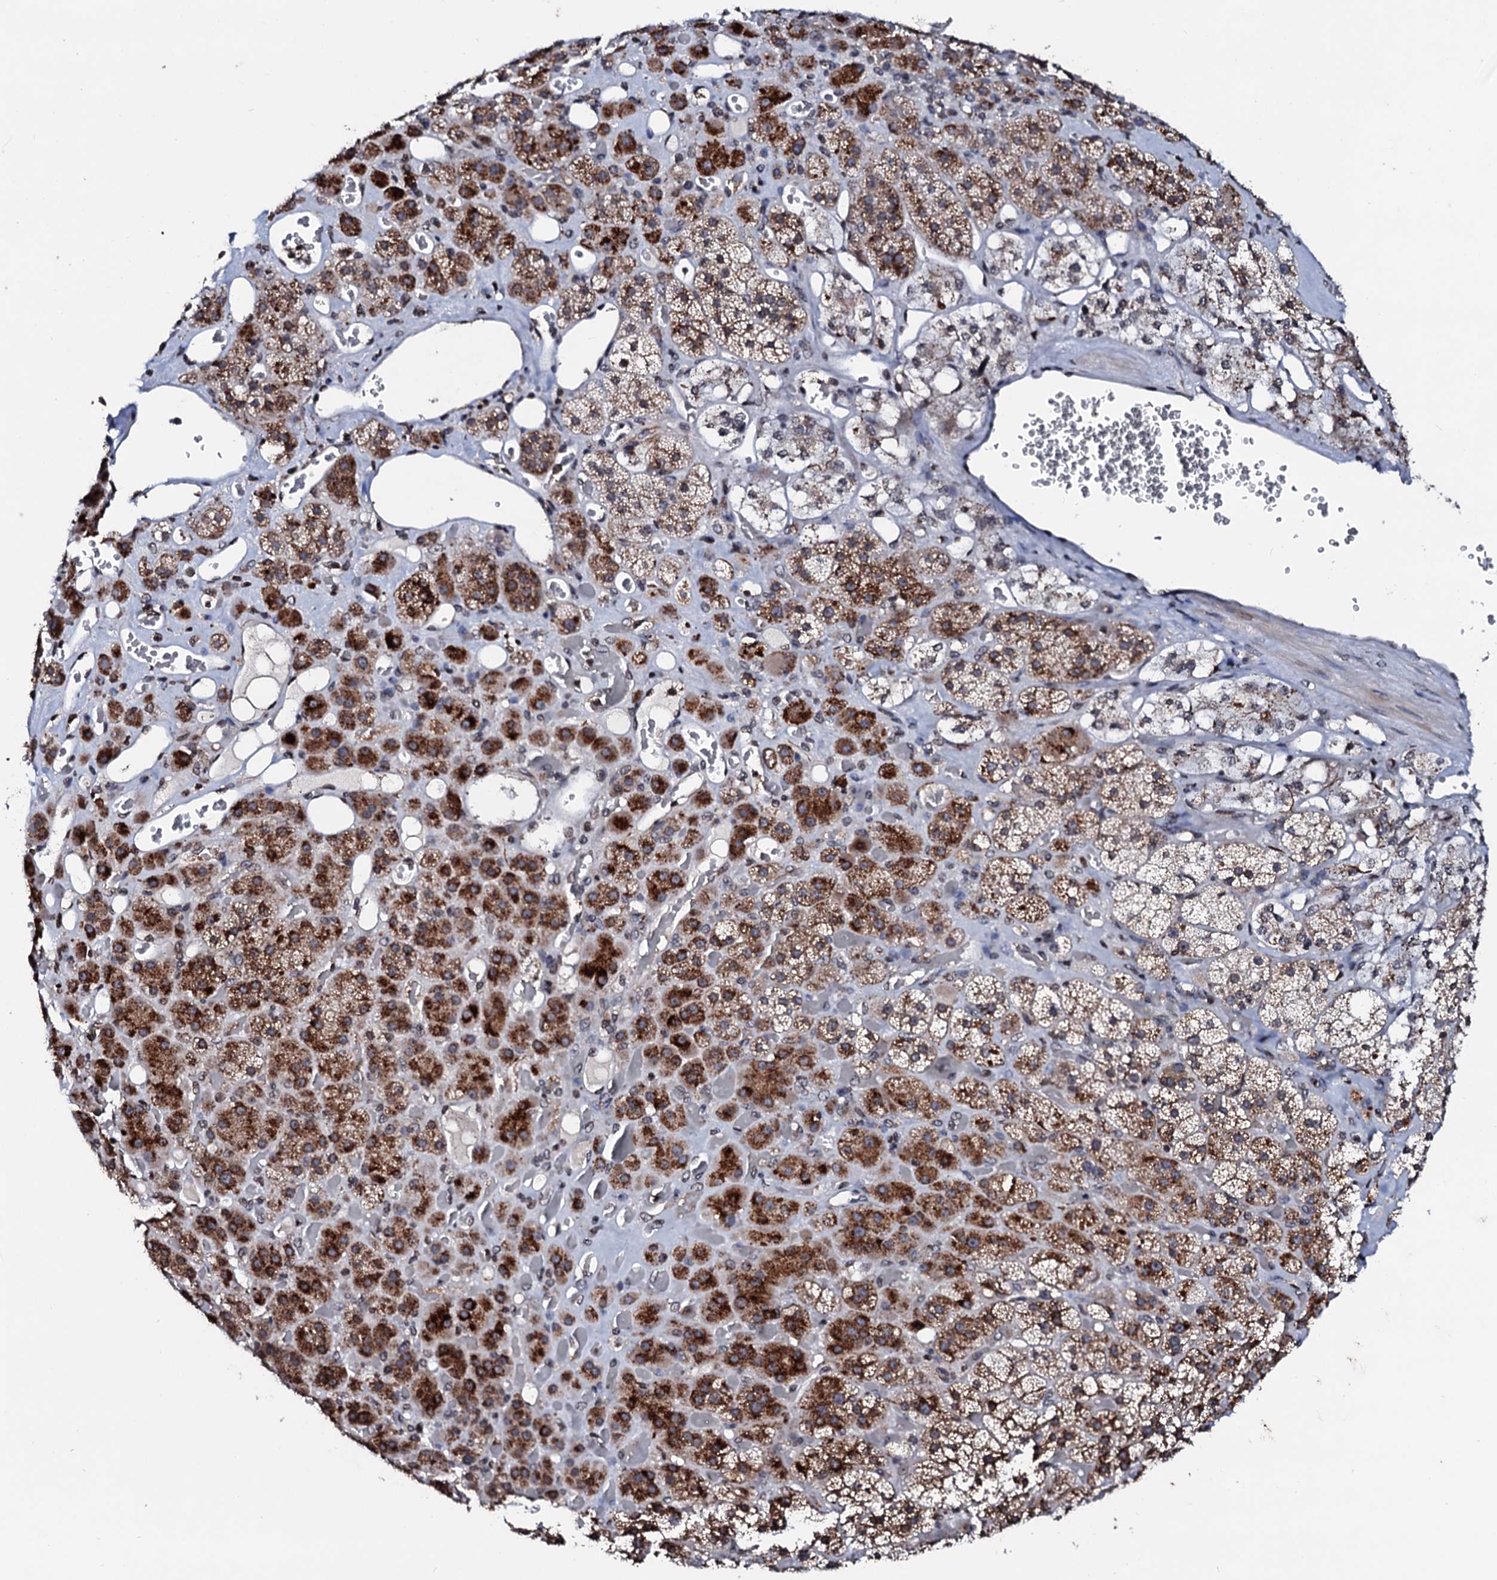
{"staining": {"intensity": "strong", "quantity": "25%-75%", "location": "cytoplasmic/membranous"}, "tissue": "adrenal gland", "cell_type": "Glandular cells", "image_type": "normal", "snomed": [{"axis": "morphology", "description": "Normal tissue, NOS"}, {"axis": "topography", "description": "Adrenal gland"}], "caption": "The histopathology image displays immunohistochemical staining of normal adrenal gland. There is strong cytoplasmic/membranous positivity is appreciated in about 25%-75% of glandular cells. Nuclei are stained in blue.", "gene": "LSM11", "patient": {"sex": "male", "age": 57}}